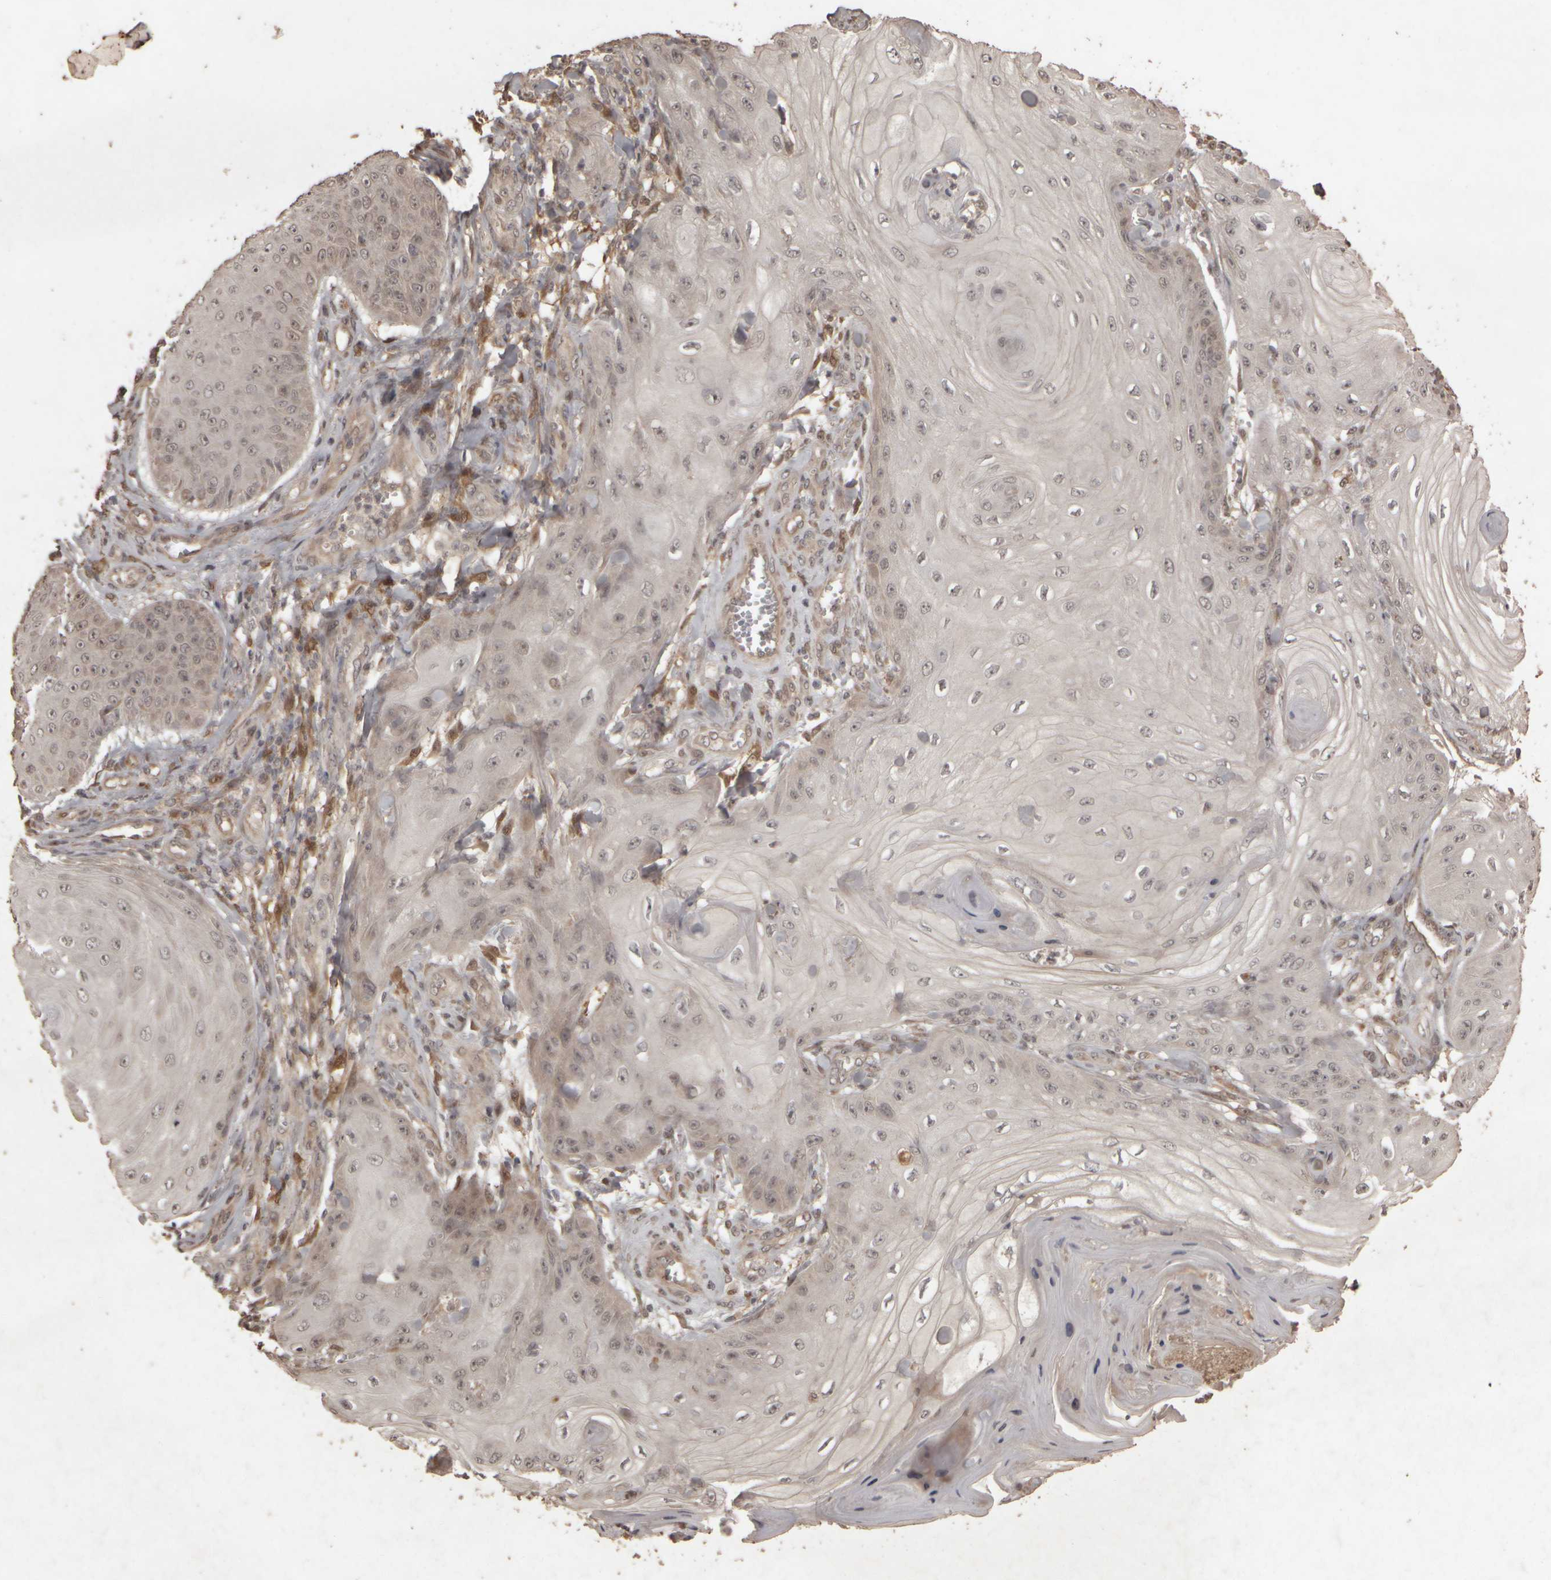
{"staining": {"intensity": "weak", "quantity": "<25%", "location": "nuclear"}, "tissue": "skin cancer", "cell_type": "Tumor cells", "image_type": "cancer", "snomed": [{"axis": "morphology", "description": "Squamous cell carcinoma, NOS"}, {"axis": "topography", "description": "Skin"}], "caption": "Human skin cancer stained for a protein using immunohistochemistry shows no positivity in tumor cells.", "gene": "ACO1", "patient": {"sex": "male", "age": 74}}